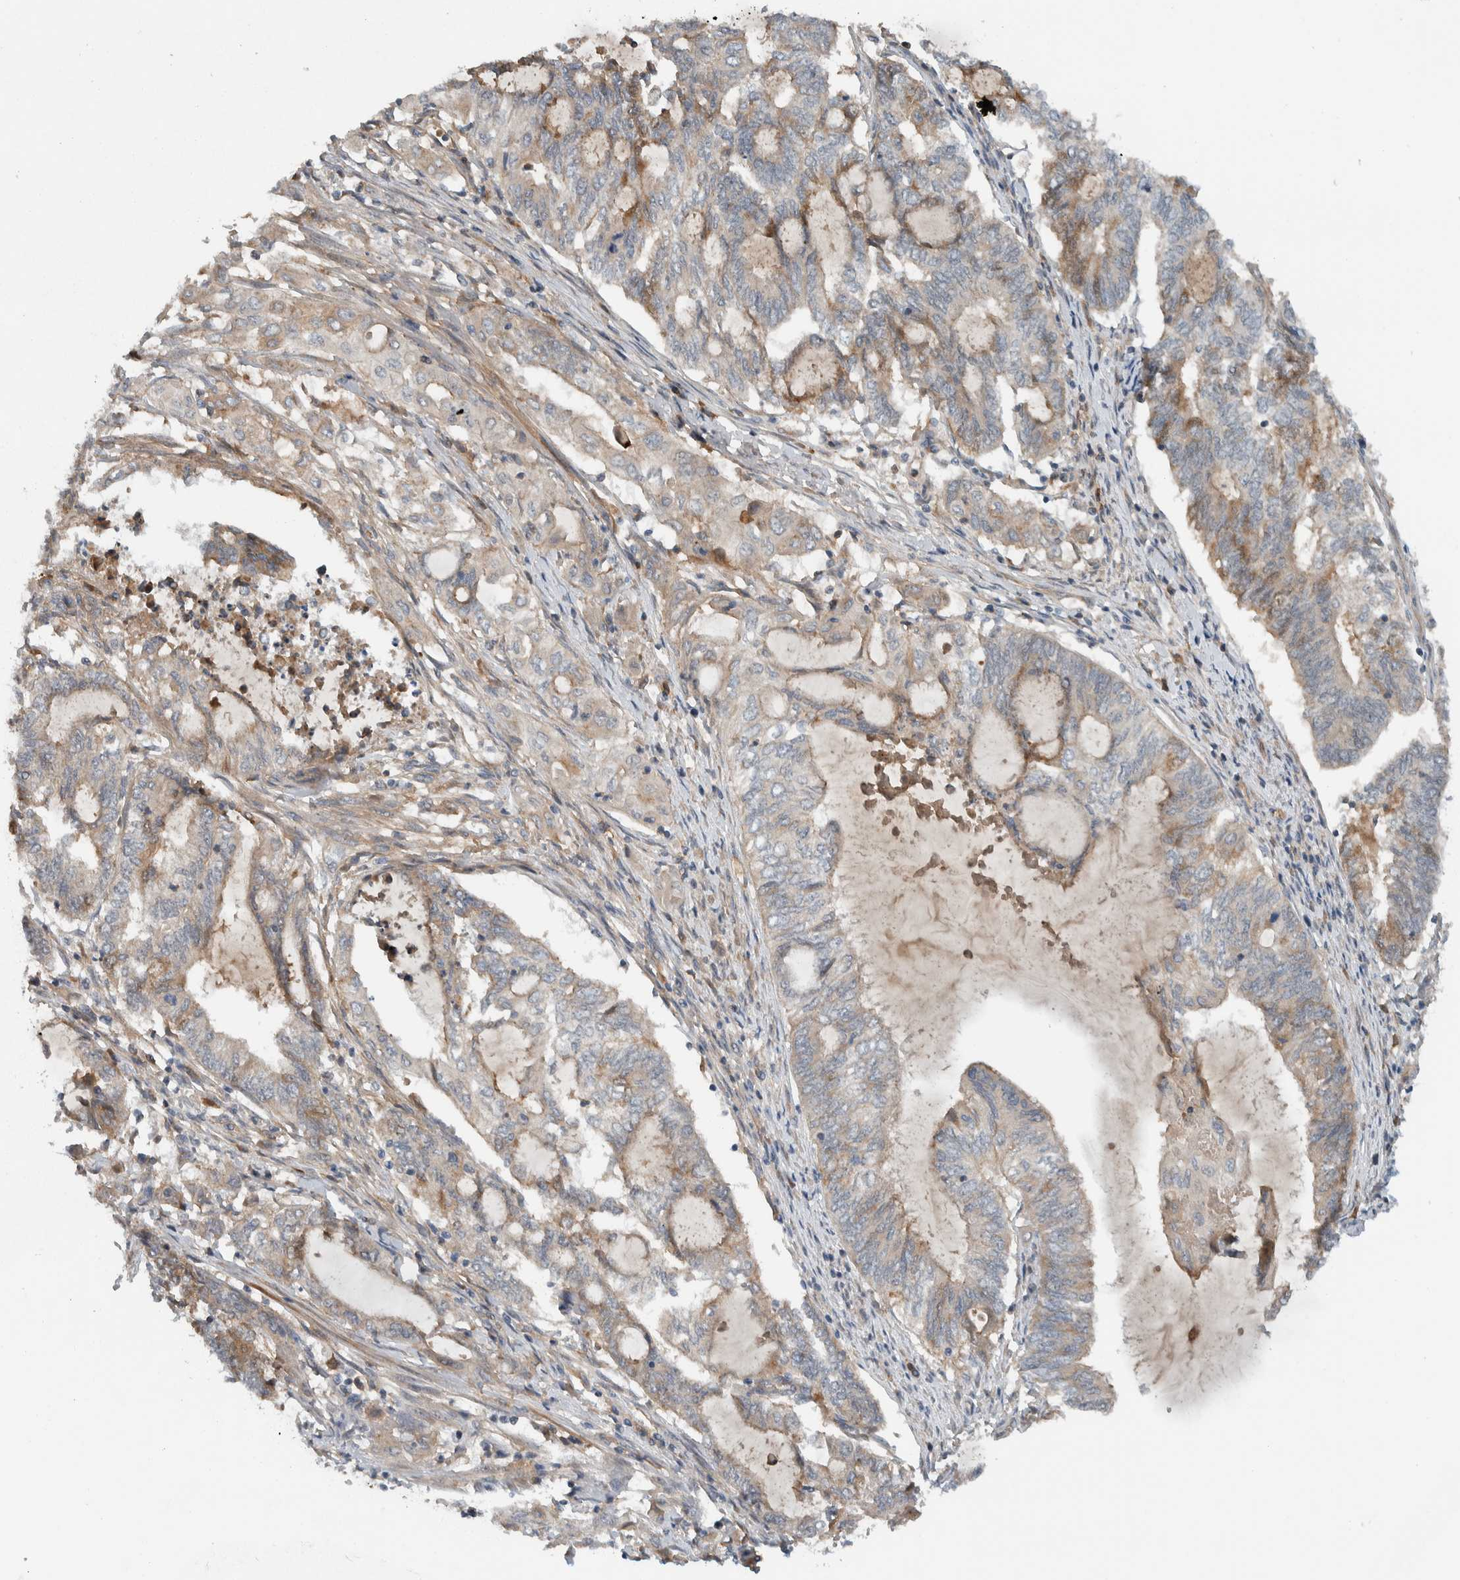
{"staining": {"intensity": "weak", "quantity": "25%-75%", "location": "cytoplasmic/membranous"}, "tissue": "endometrial cancer", "cell_type": "Tumor cells", "image_type": "cancer", "snomed": [{"axis": "morphology", "description": "Adenocarcinoma, NOS"}, {"axis": "topography", "description": "Uterus"}, {"axis": "topography", "description": "Endometrium"}], "caption": "Endometrial cancer stained for a protein shows weak cytoplasmic/membranous positivity in tumor cells. The protein is stained brown, and the nuclei are stained in blue (DAB (3,3'-diaminobenzidine) IHC with brightfield microscopy, high magnification).", "gene": "ARMC7", "patient": {"sex": "female", "age": 70}}